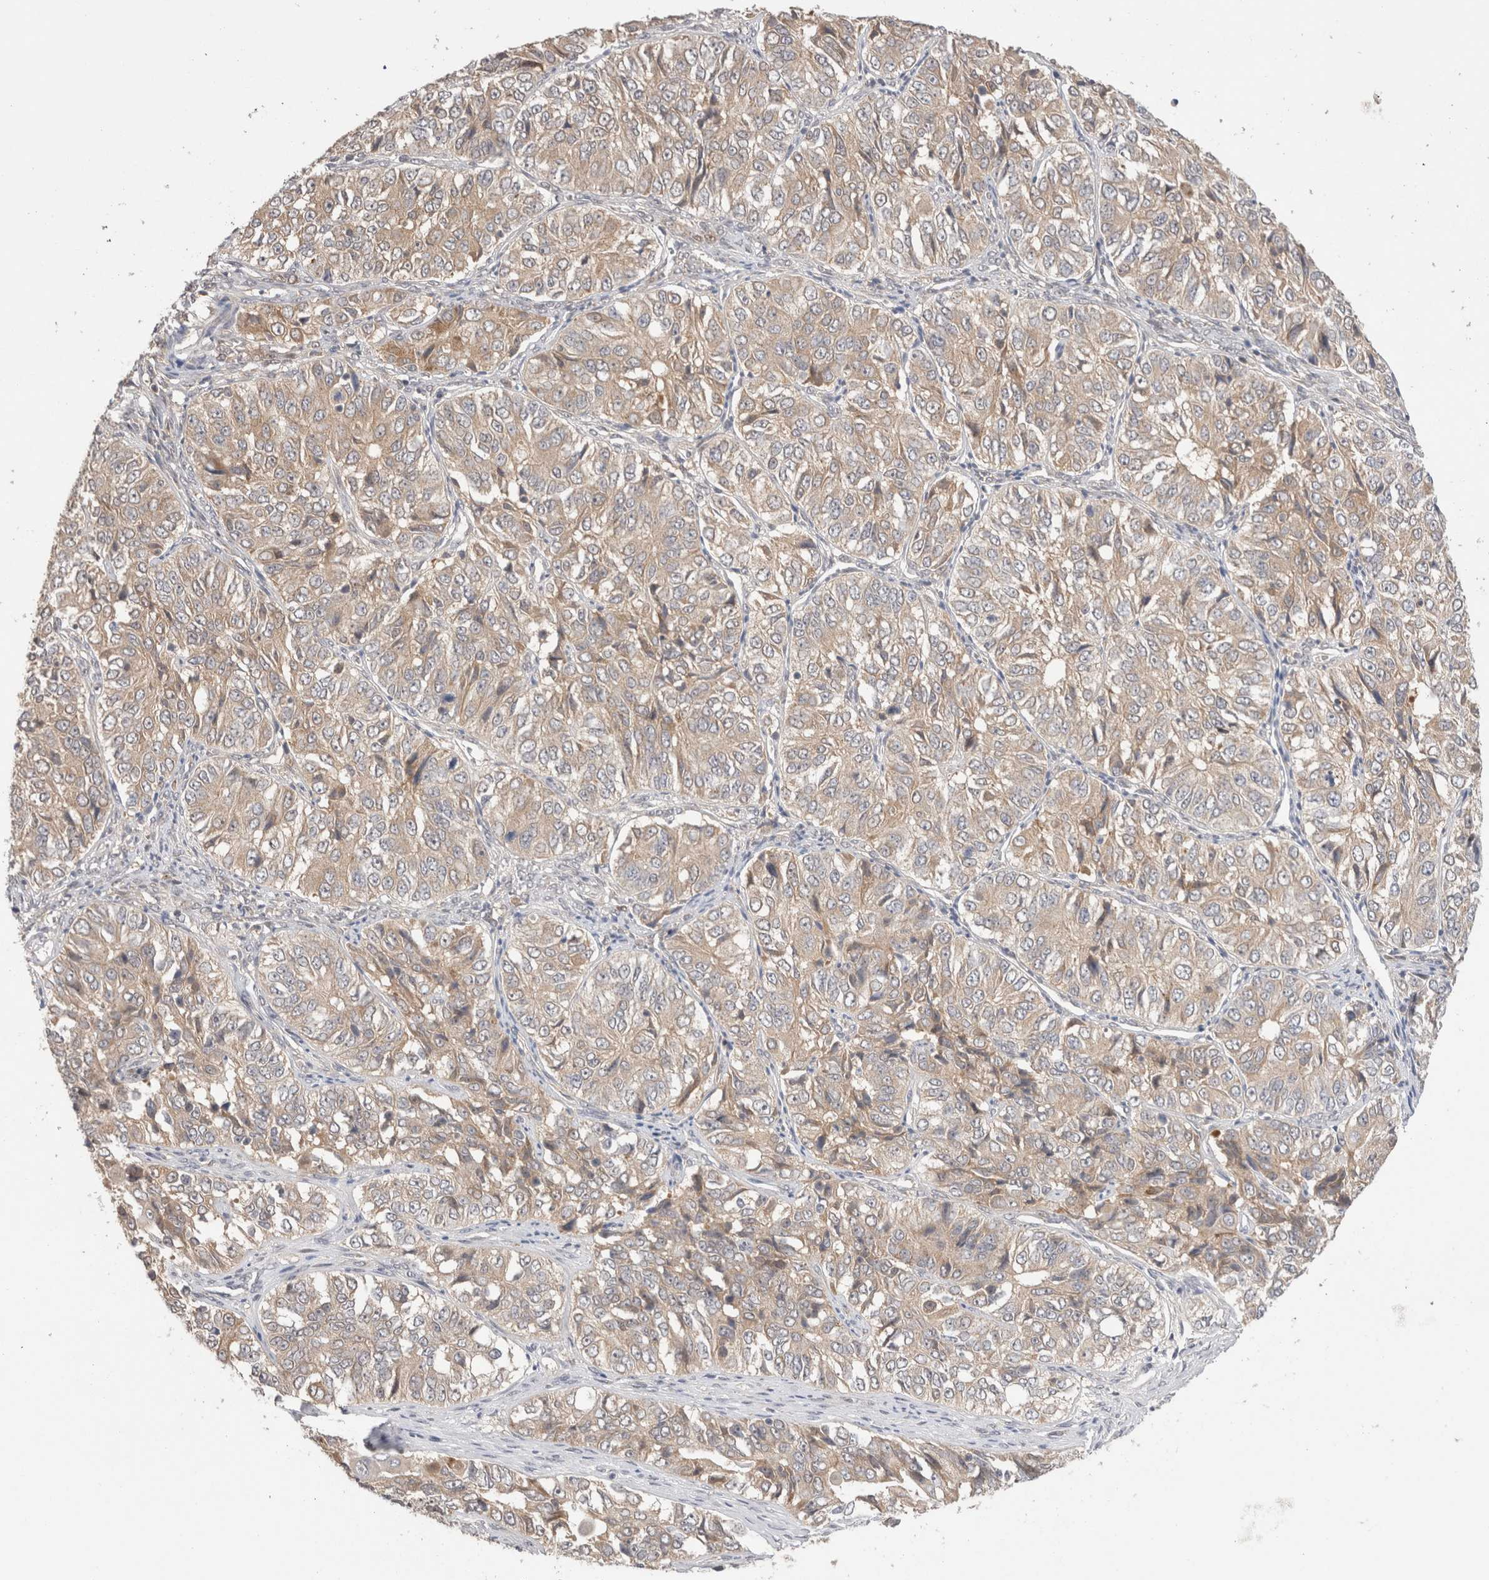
{"staining": {"intensity": "weak", "quantity": ">75%", "location": "cytoplasmic/membranous"}, "tissue": "ovarian cancer", "cell_type": "Tumor cells", "image_type": "cancer", "snomed": [{"axis": "morphology", "description": "Carcinoma, endometroid"}, {"axis": "topography", "description": "Ovary"}], "caption": "About >75% of tumor cells in human endometroid carcinoma (ovarian) display weak cytoplasmic/membranous protein staining as visualized by brown immunohistochemical staining.", "gene": "SLC29A1", "patient": {"sex": "female", "age": 51}}